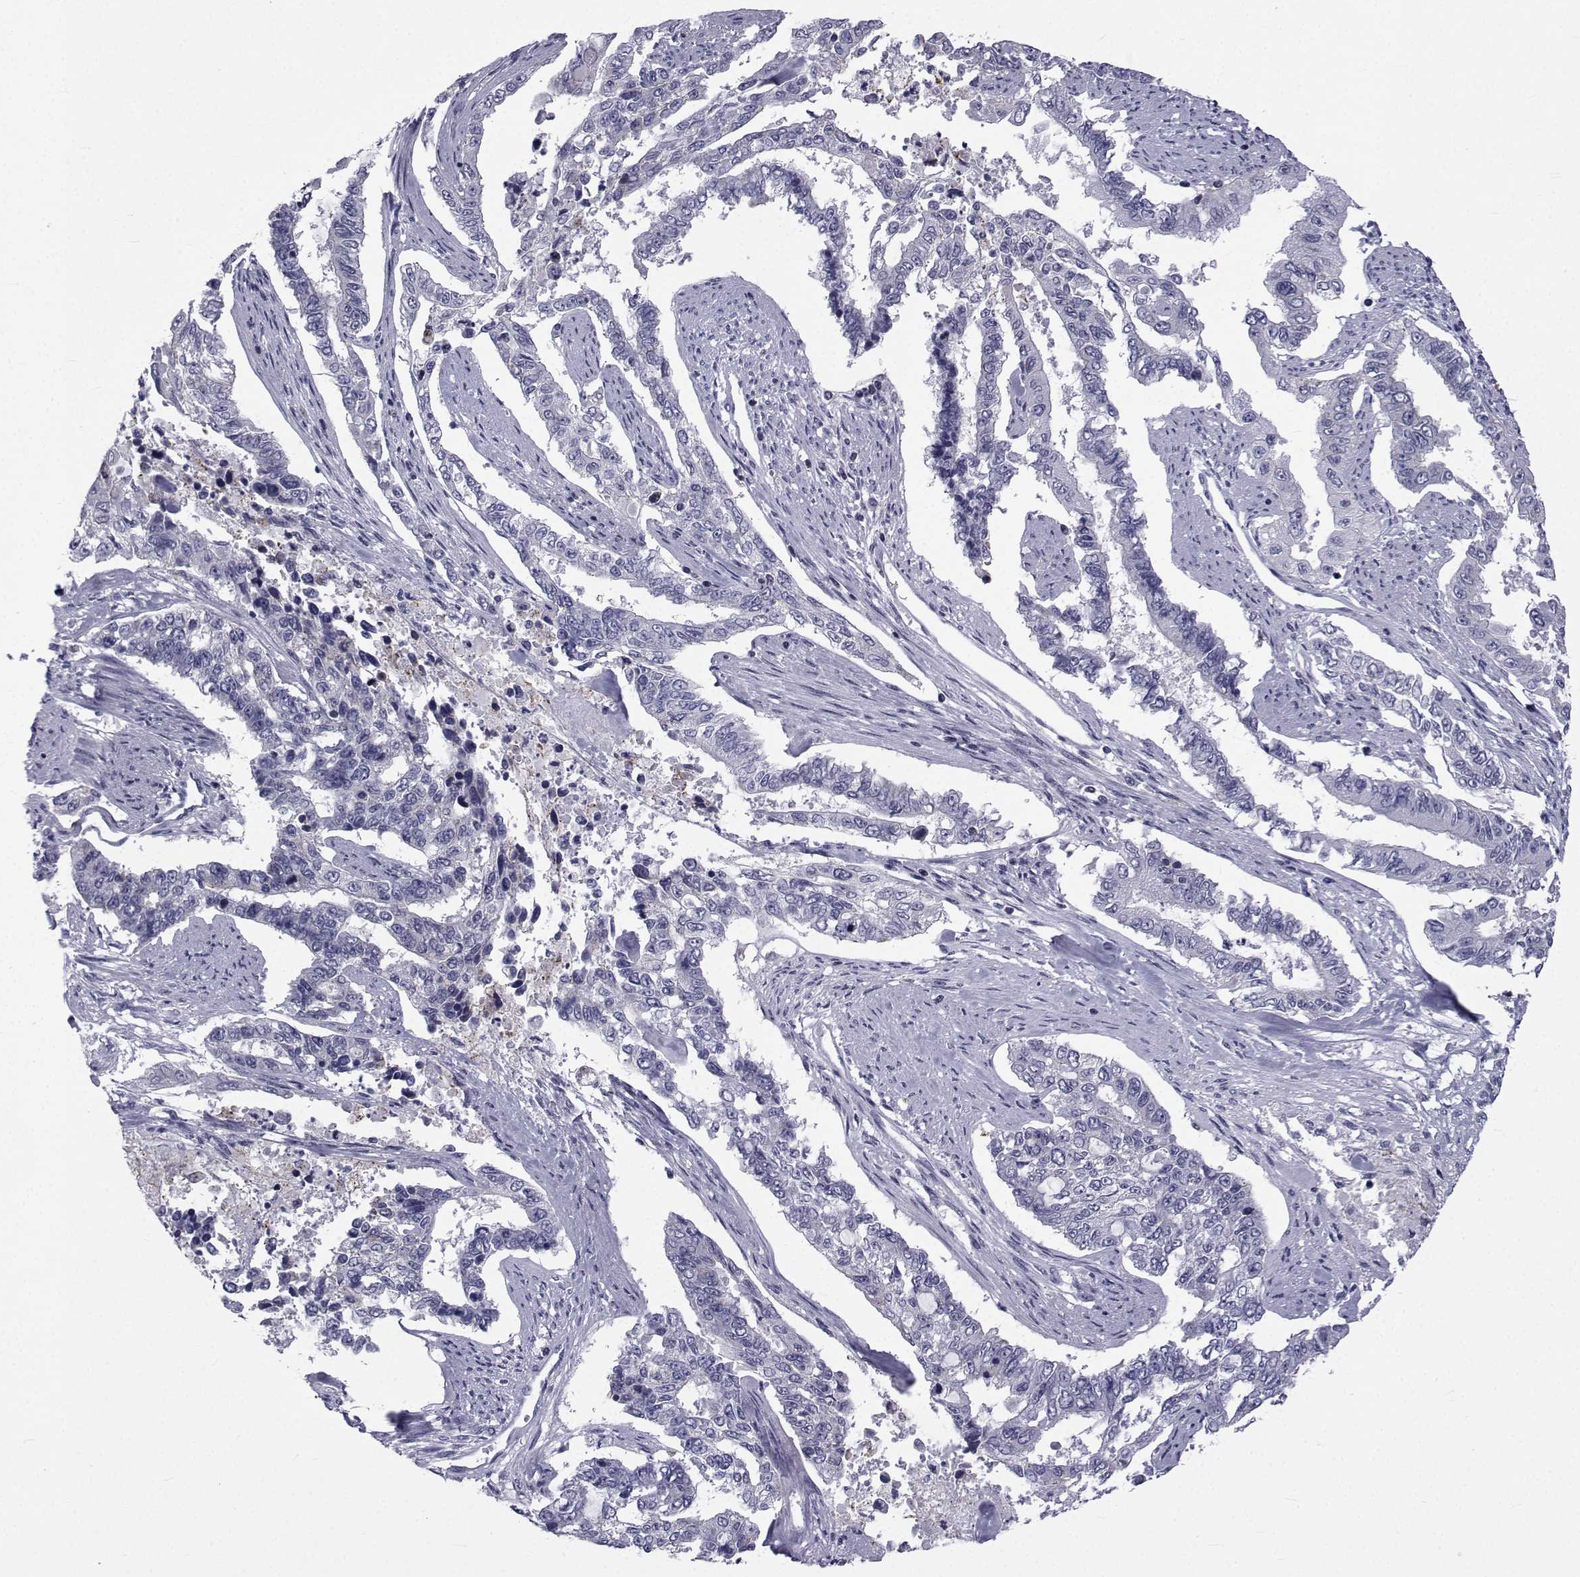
{"staining": {"intensity": "negative", "quantity": "none", "location": "none"}, "tissue": "endometrial cancer", "cell_type": "Tumor cells", "image_type": "cancer", "snomed": [{"axis": "morphology", "description": "Adenocarcinoma, NOS"}, {"axis": "topography", "description": "Uterus"}], "caption": "Immunohistochemistry (IHC) histopathology image of human endometrial adenocarcinoma stained for a protein (brown), which reveals no staining in tumor cells.", "gene": "PDE6H", "patient": {"sex": "female", "age": 59}}